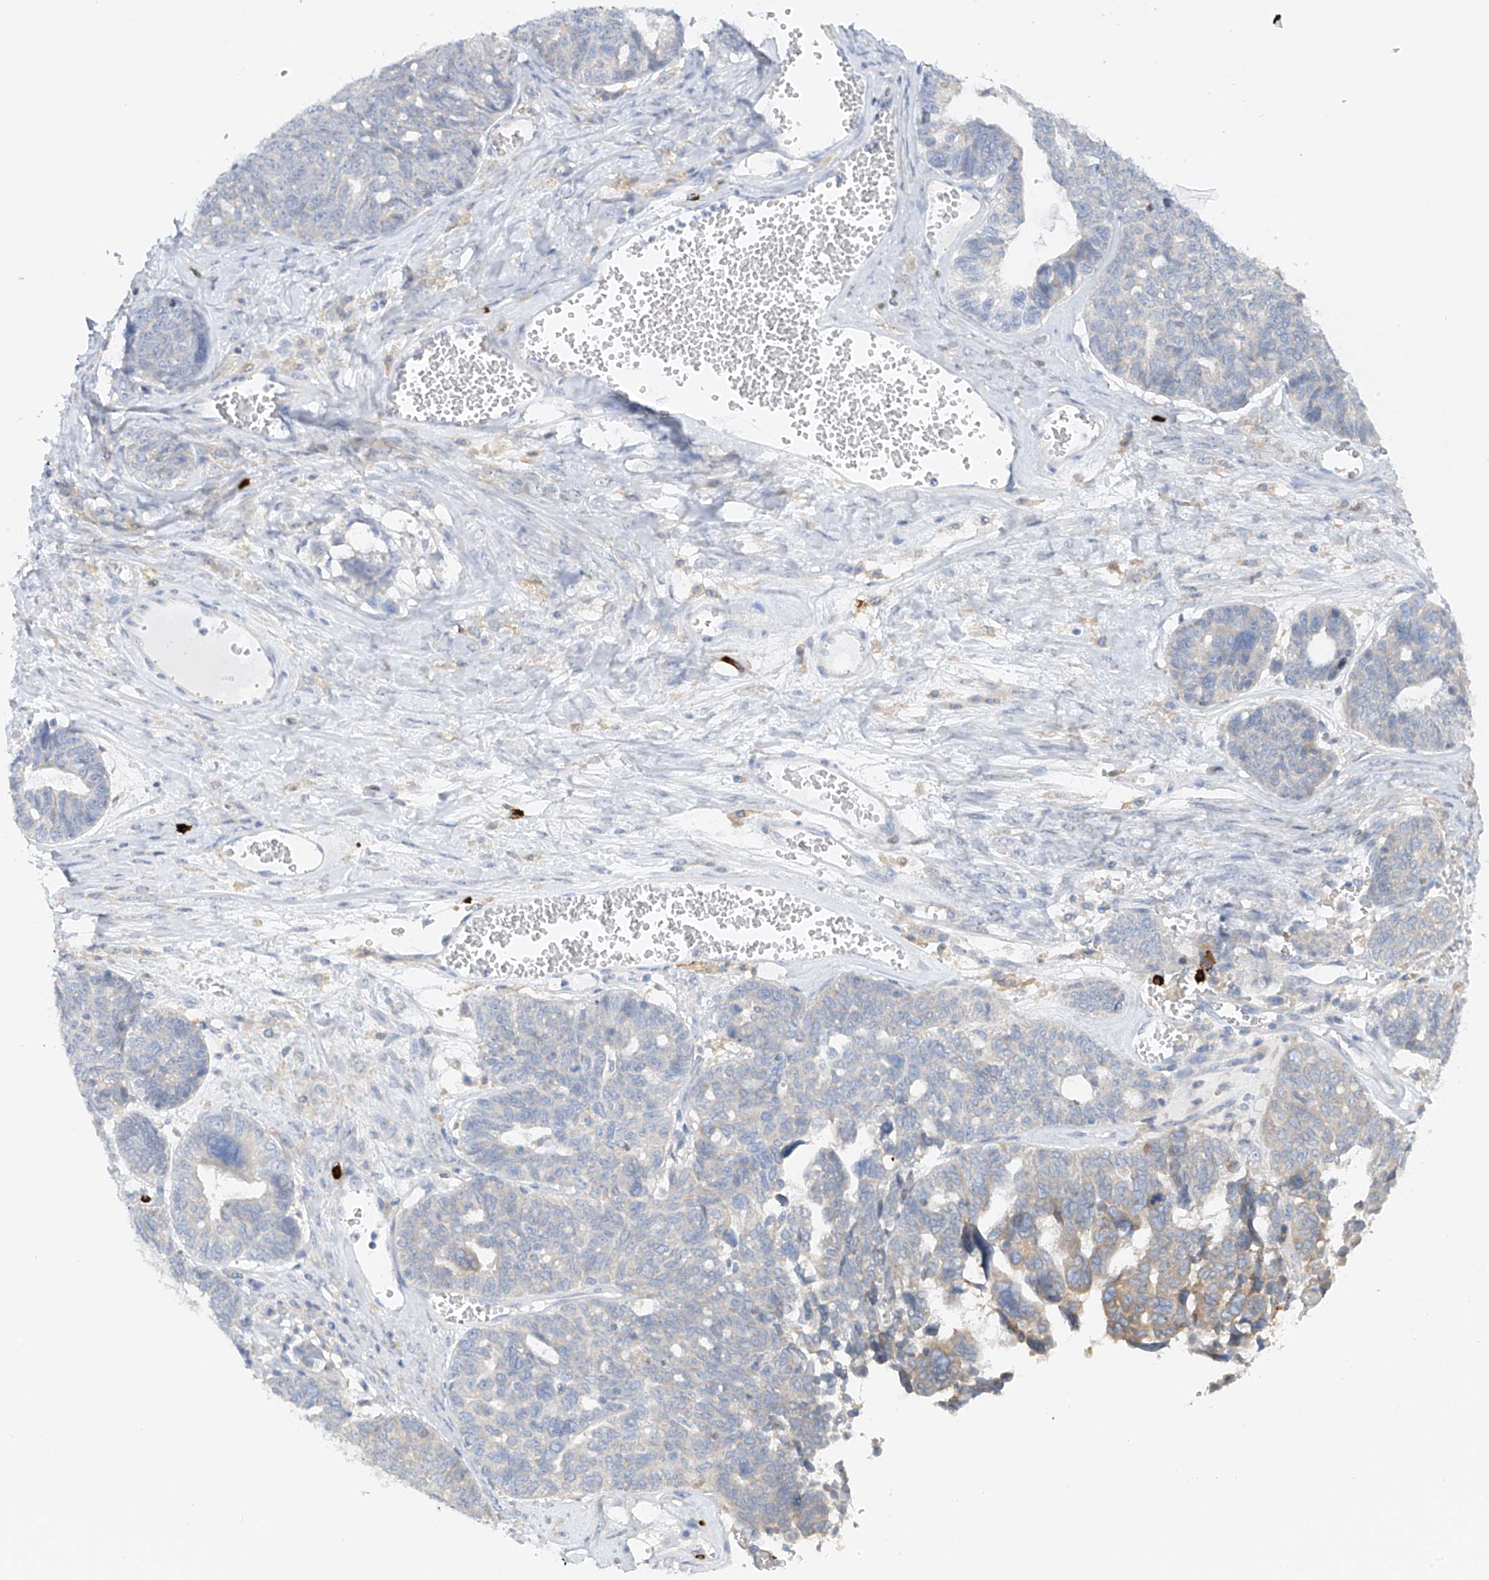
{"staining": {"intensity": "negative", "quantity": "none", "location": "none"}, "tissue": "ovarian cancer", "cell_type": "Tumor cells", "image_type": "cancer", "snomed": [{"axis": "morphology", "description": "Cystadenocarcinoma, serous, NOS"}, {"axis": "topography", "description": "Ovary"}], "caption": "There is no significant staining in tumor cells of ovarian serous cystadenocarcinoma.", "gene": "POMGNT2", "patient": {"sex": "female", "age": 79}}